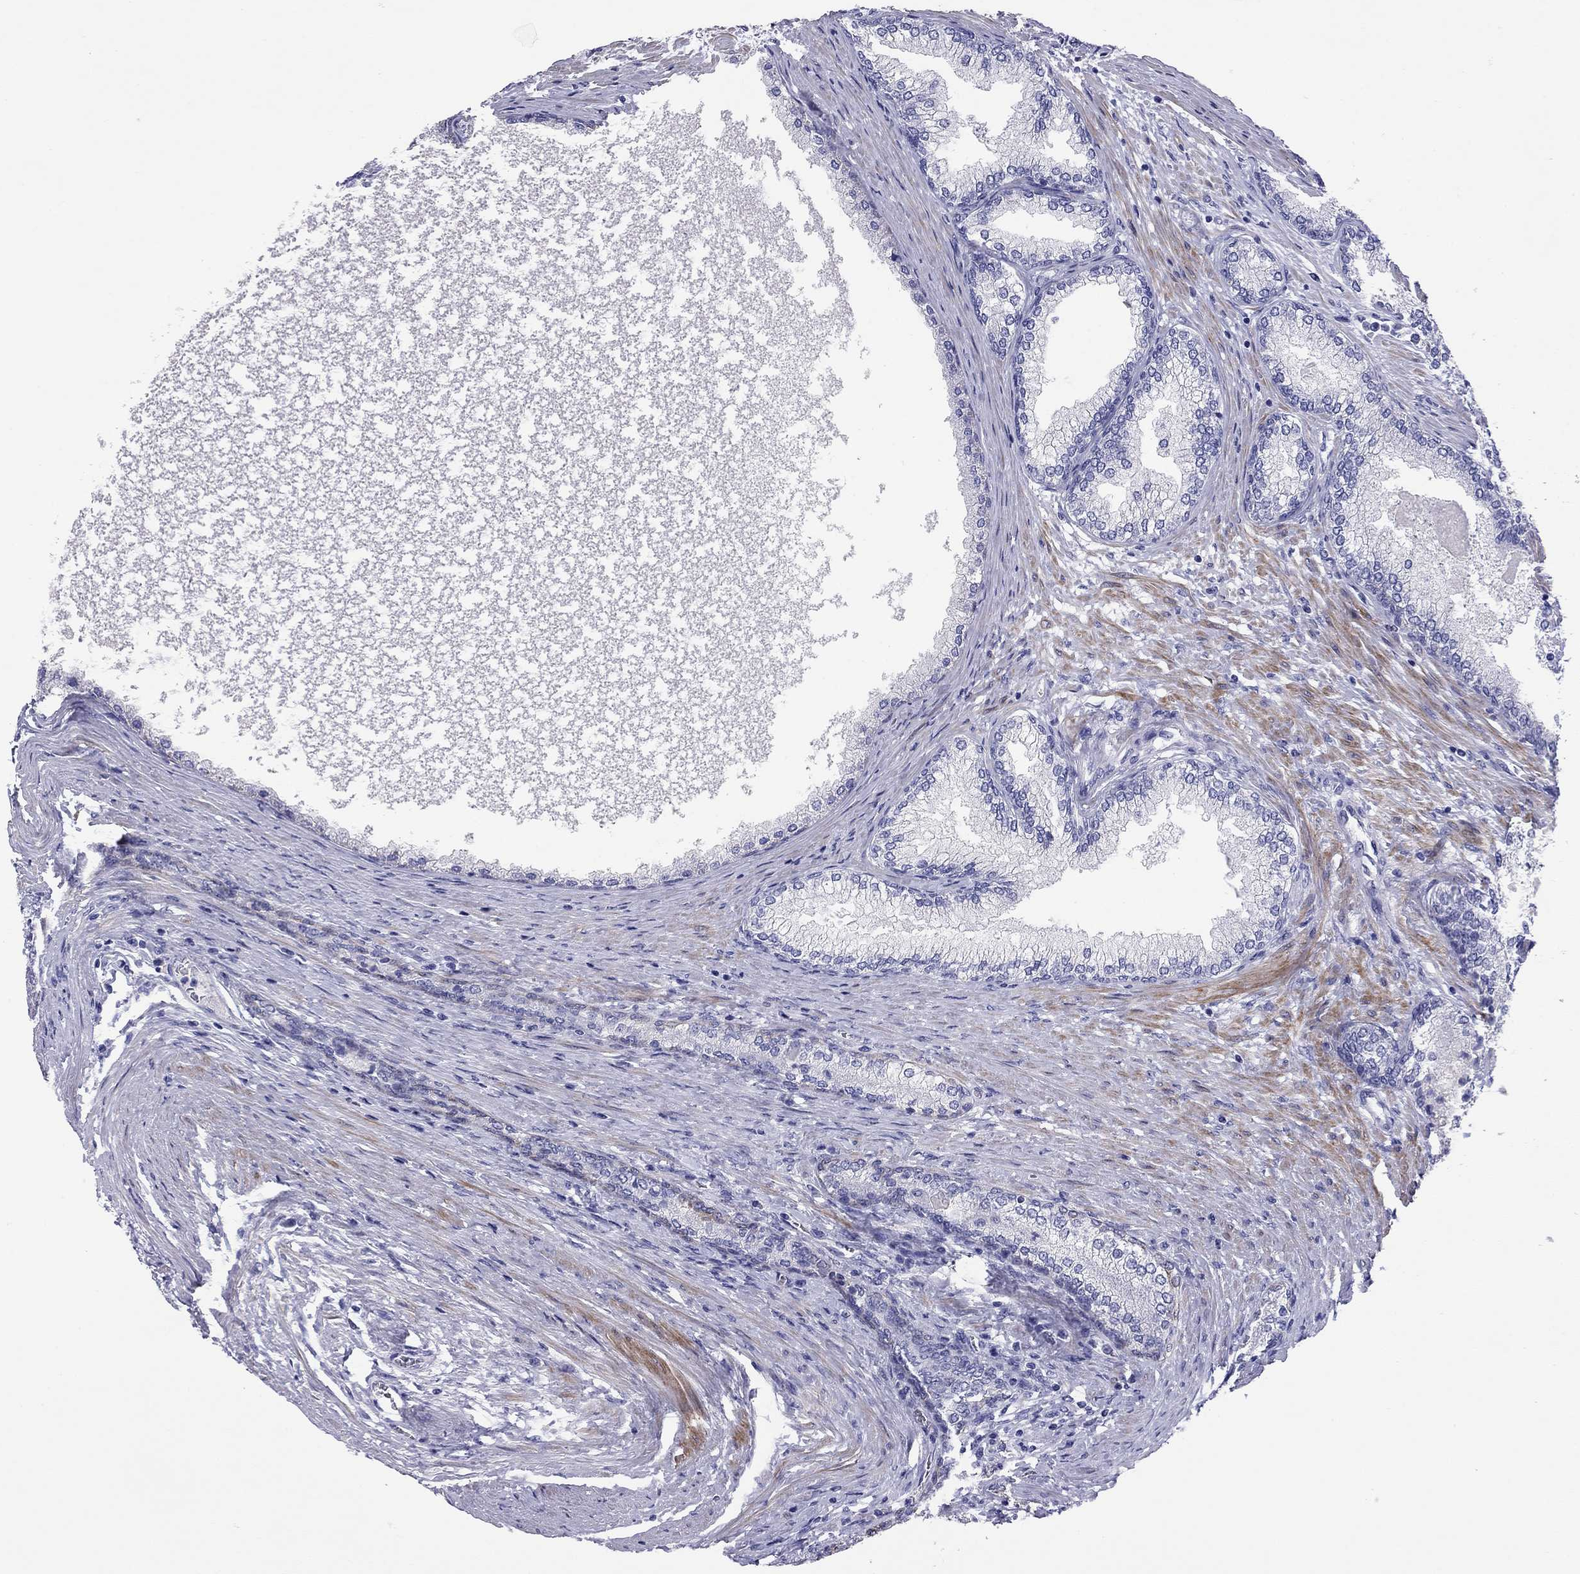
{"staining": {"intensity": "negative", "quantity": "none", "location": "none"}, "tissue": "prostate", "cell_type": "Glandular cells", "image_type": "normal", "snomed": [{"axis": "morphology", "description": "Normal tissue, NOS"}, {"axis": "topography", "description": "Prostate"}], "caption": "Micrograph shows no significant protein positivity in glandular cells of unremarkable prostate.", "gene": "CMYA5", "patient": {"sex": "male", "age": 72}}